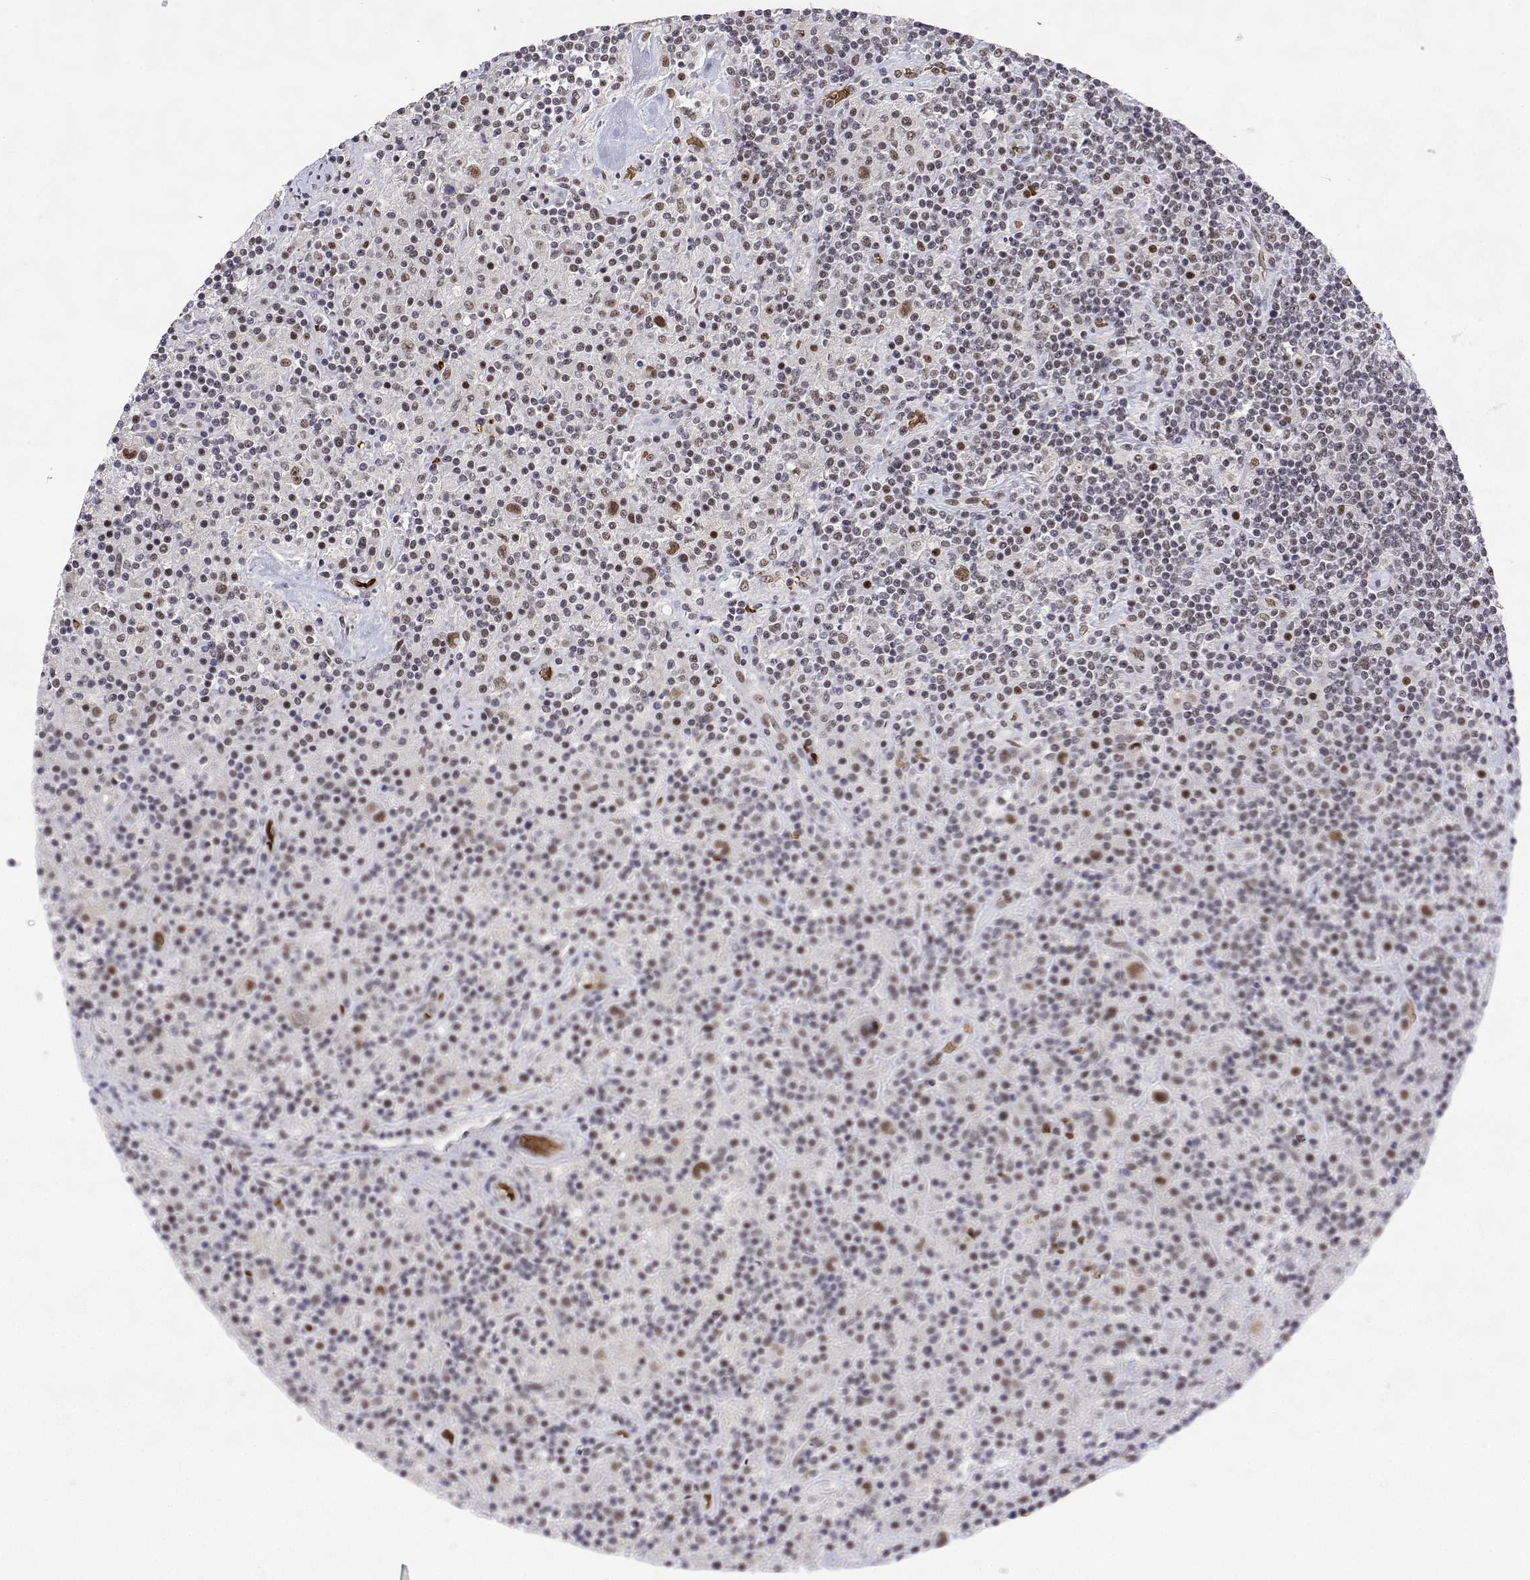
{"staining": {"intensity": "moderate", "quantity": ">75%", "location": "nuclear"}, "tissue": "lymphoma", "cell_type": "Tumor cells", "image_type": "cancer", "snomed": [{"axis": "morphology", "description": "Hodgkin's disease, NOS"}, {"axis": "topography", "description": "Lymph node"}], "caption": "Lymphoma was stained to show a protein in brown. There is medium levels of moderate nuclear expression in approximately >75% of tumor cells.", "gene": "ADAR", "patient": {"sex": "male", "age": 70}}